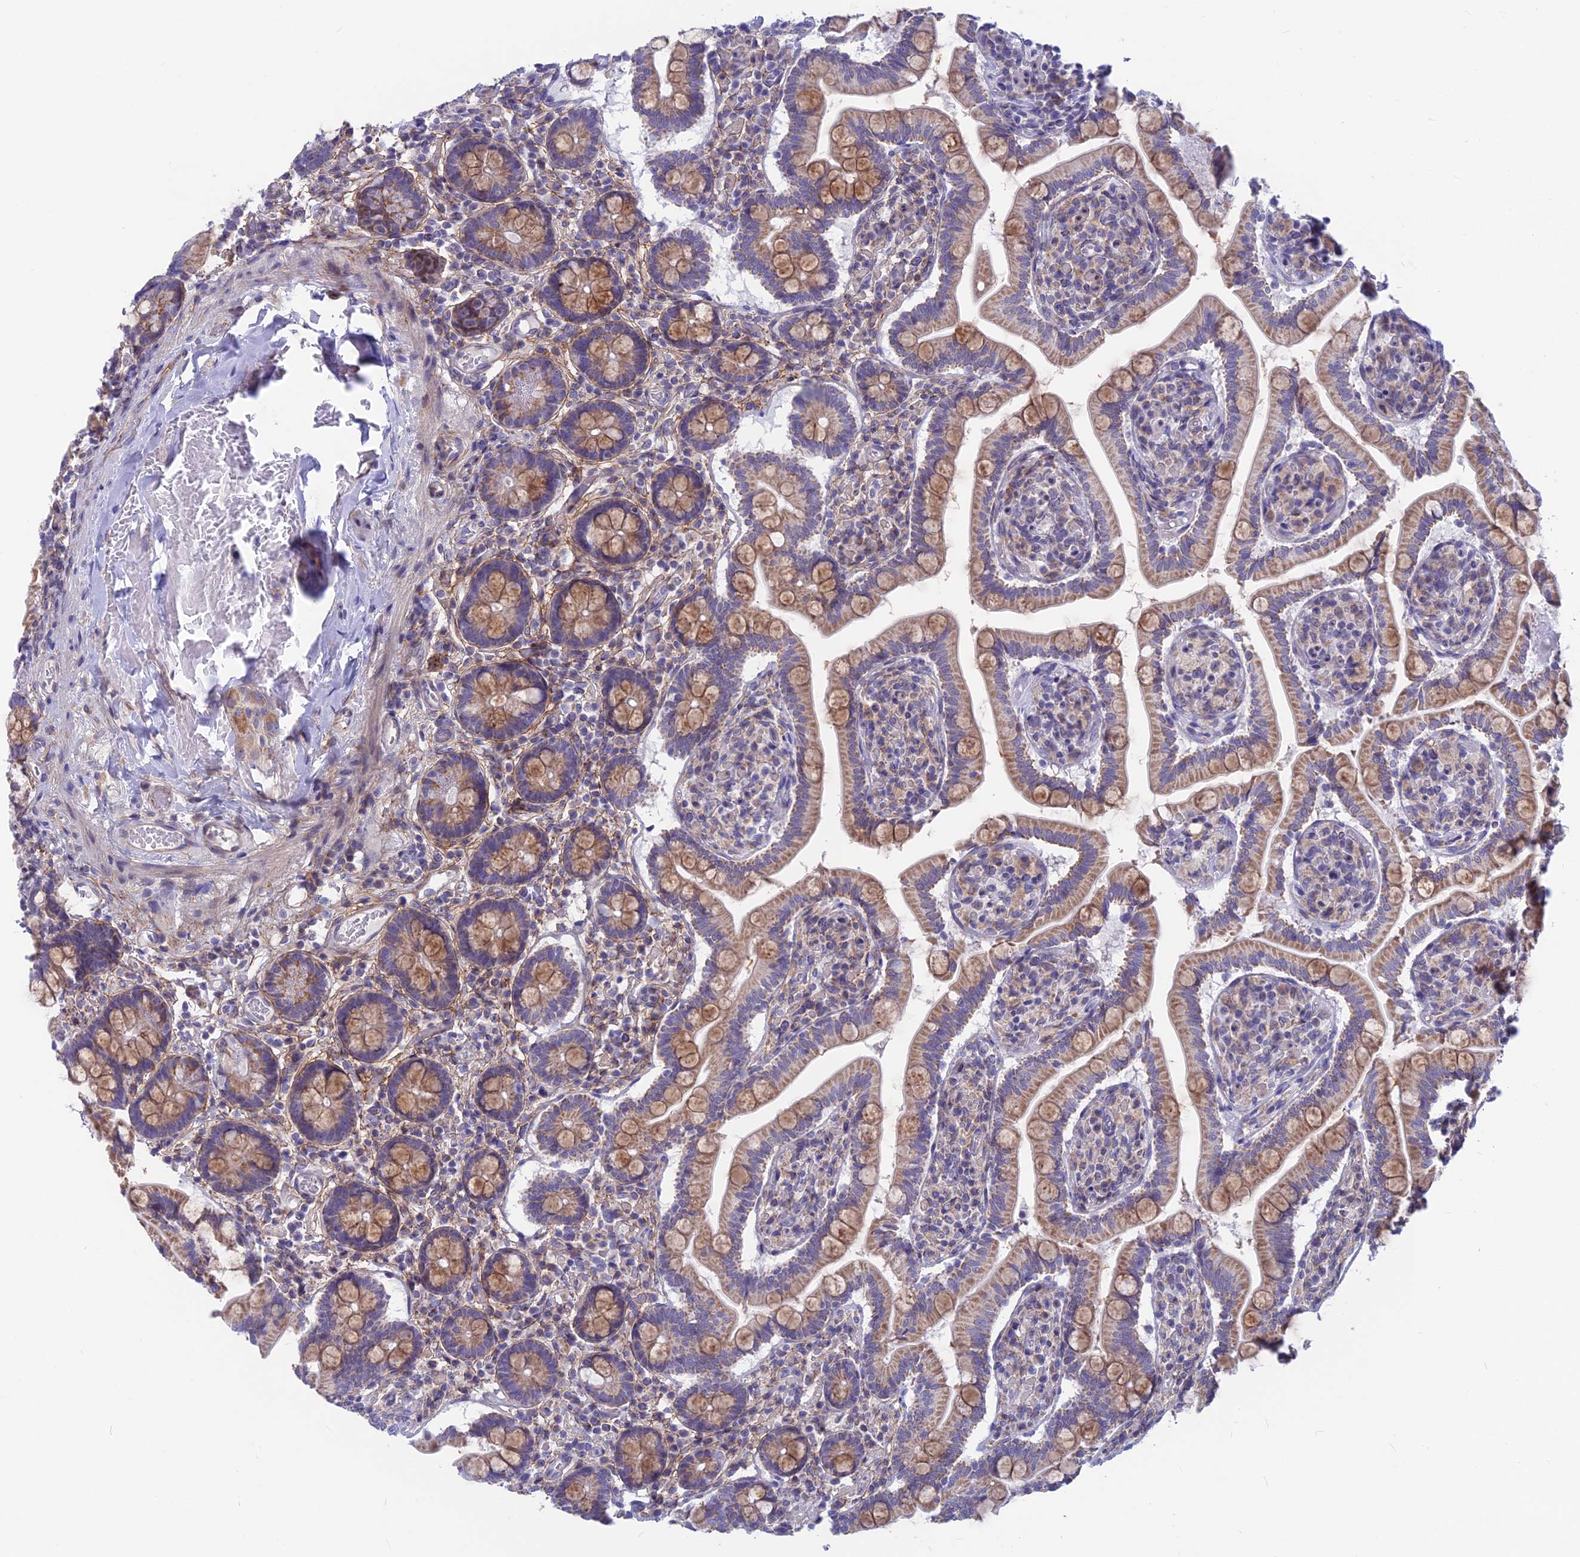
{"staining": {"intensity": "moderate", "quantity": ">75%", "location": "cytoplasmic/membranous"}, "tissue": "small intestine", "cell_type": "Glandular cells", "image_type": "normal", "snomed": [{"axis": "morphology", "description": "Normal tissue, NOS"}, {"axis": "topography", "description": "Small intestine"}], "caption": "Immunohistochemistry of unremarkable small intestine reveals medium levels of moderate cytoplasmic/membranous staining in approximately >75% of glandular cells. The protein of interest is stained brown, and the nuclei are stained in blue (DAB (3,3'-diaminobenzidine) IHC with brightfield microscopy, high magnification).", "gene": "PLAC9", "patient": {"sex": "female", "age": 64}}